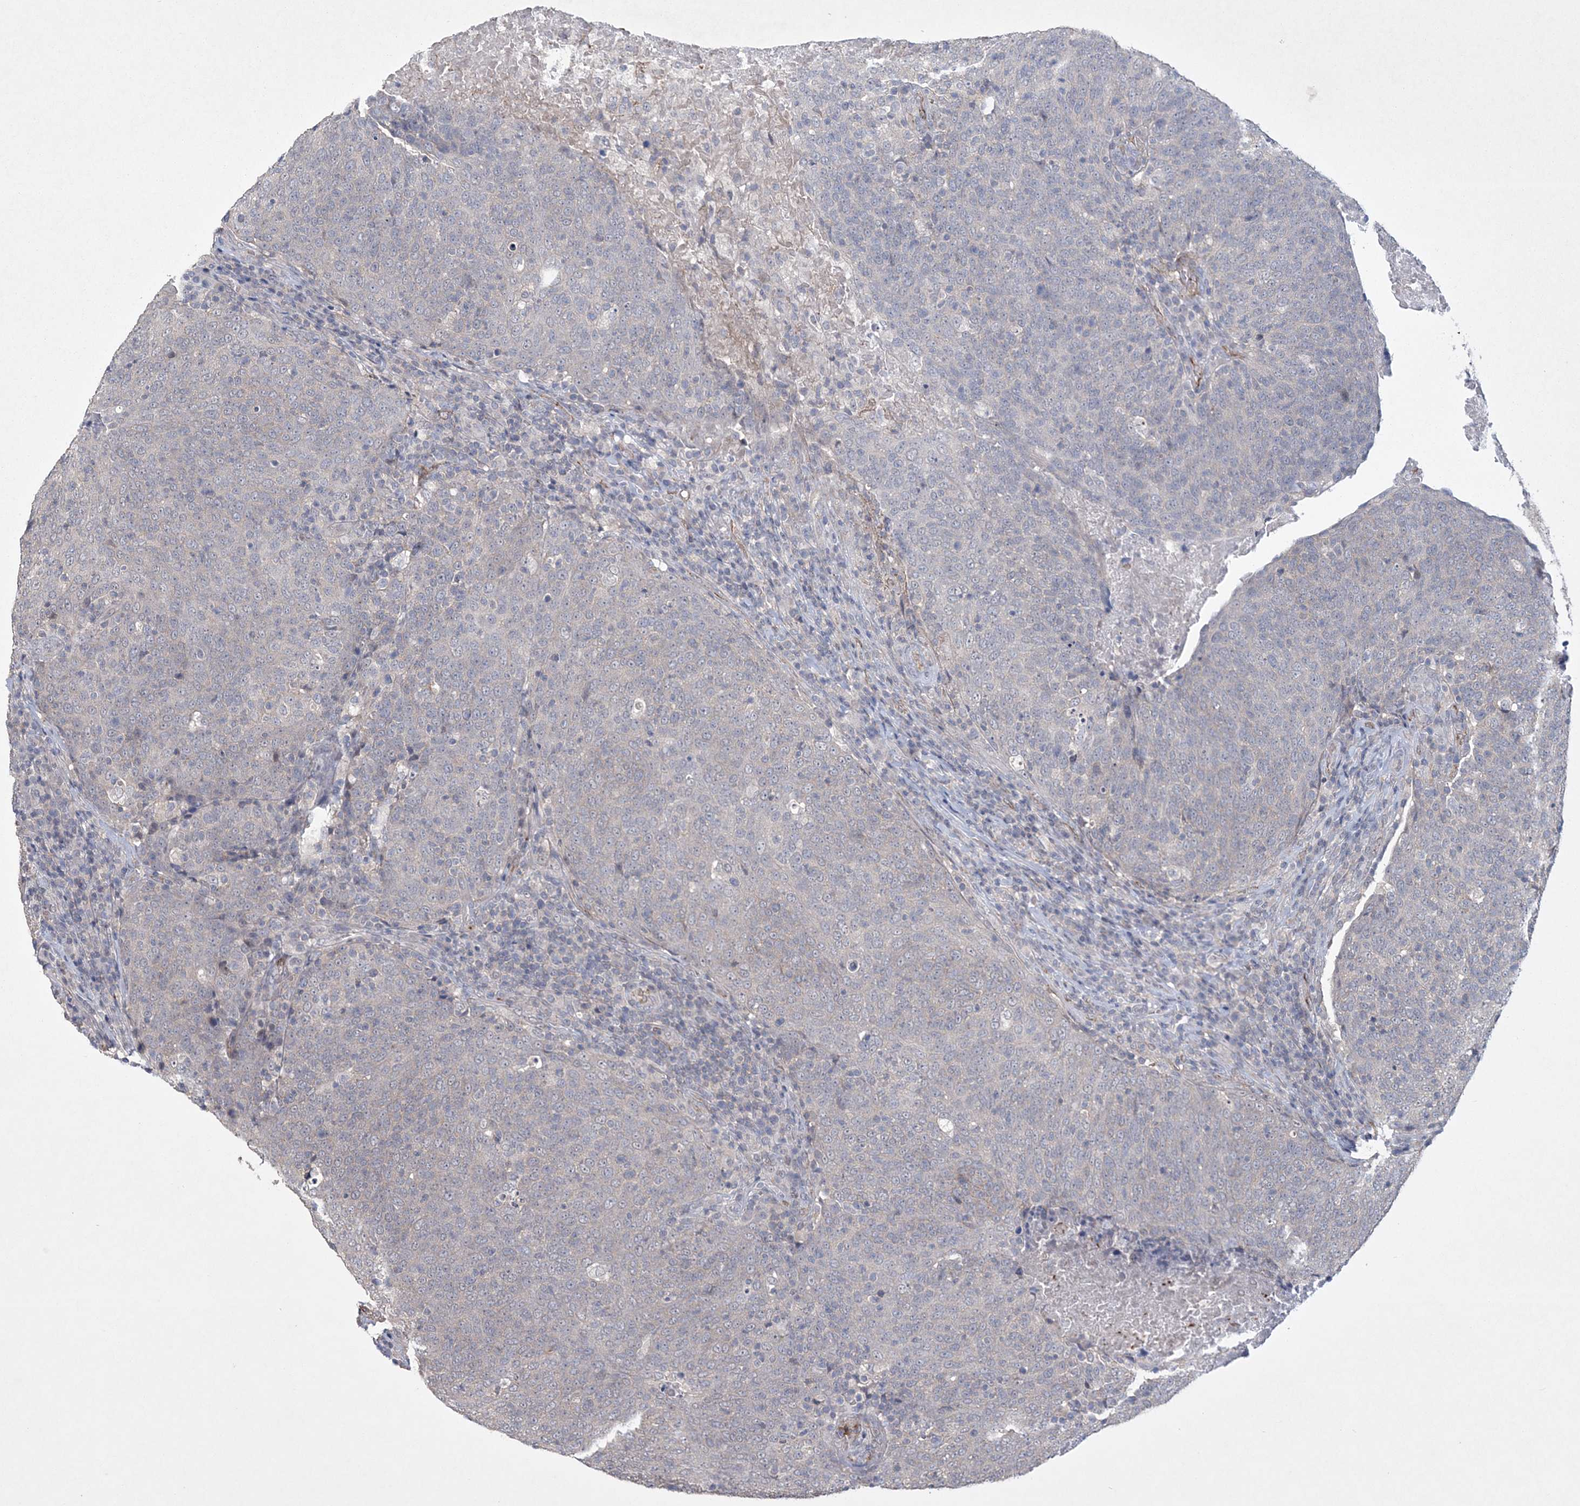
{"staining": {"intensity": "negative", "quantity": "none", "location": "none"}, "tissue": "head and neck cancer", "cell_type": "Tumor cells", "image_type": "cancer", "snomed": [{"axis": "morphology", "description": "Squamous cell carcinoma, NOS"}, {"axis": "morphology", "description": "Squamous cell carcinoma, metastatic, NOS"}, {"axis": "topography", "description": "Lymph node"}, {"axis": "topography", "description": "Head-Neck"}], "caption": "Photomicrograph shows no protein positivity in tumor cells of head and neck cancer (squamous cell carcinoma) tissue. (DAB (3,3'-diaminobenzidine) immunohistochemistry (IHC) visualized using brightfield microscopy, high magnification).", "gene": "DPCD", "patient": {"sex": "male", "age": 62}}